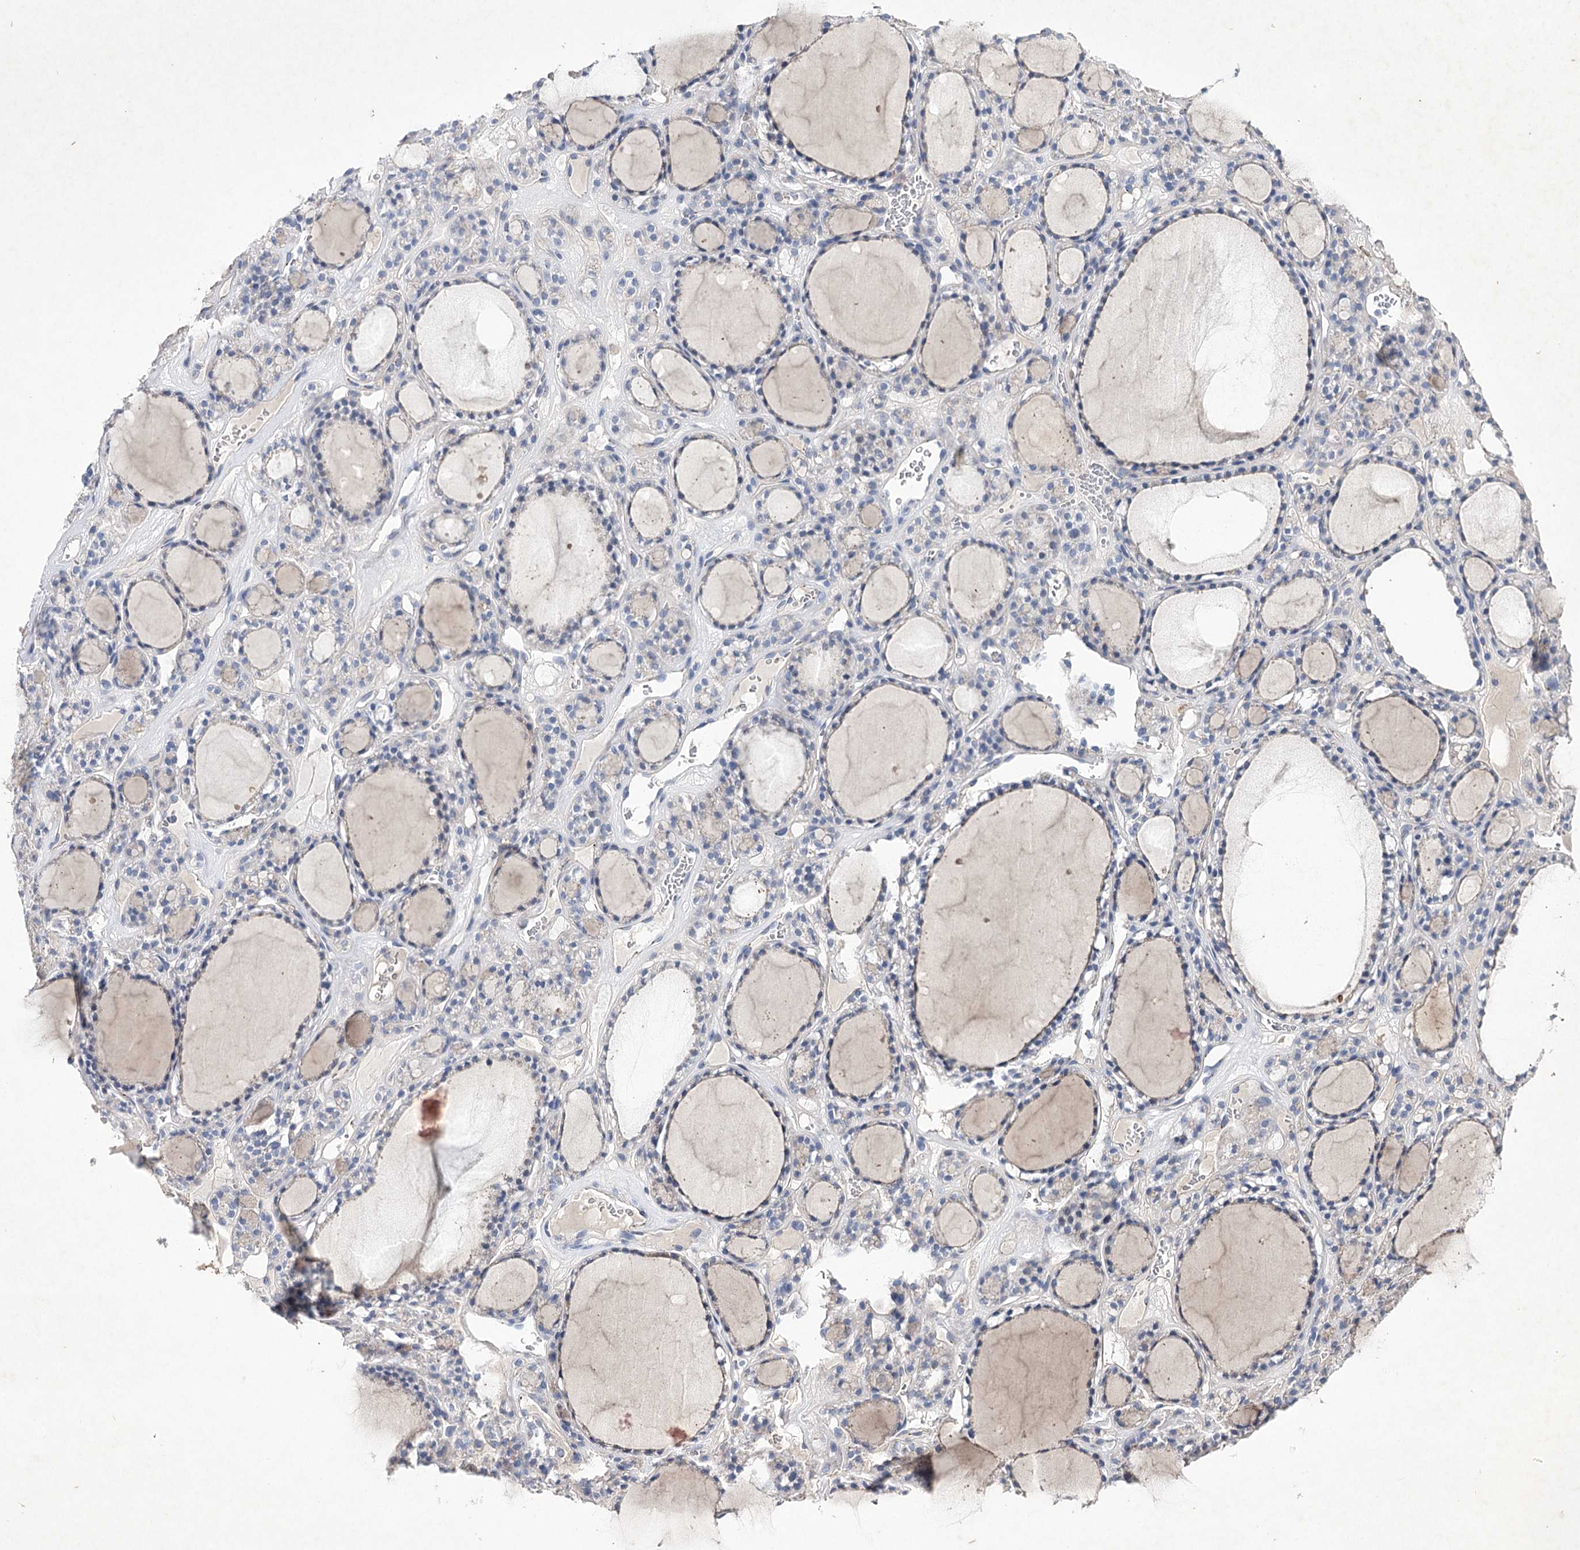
{"staining": {"intensity": "negative", "quantity": "none", "location": "none"}, "tissue": "thyroid gland", "cell_type": "Glandular cells", "image_type": "normal", "snomed": [{"axis": "morphology", "description": "Normal tissue, NOS"}, {"axis": "topography", "description": "Thyroid gland"}], "caption": "A high-resolution image shows IHC staining of unremarkable thyroid gland, which exhibits no significant expression in glandular cells. The staining is performed using DAB (3,3'-diaminobenzidine) brown chromogen with nuclei counter-stained in using hematoxylin.", "gene": "COX15", "patient": {"sex": "female", "age": 28}}